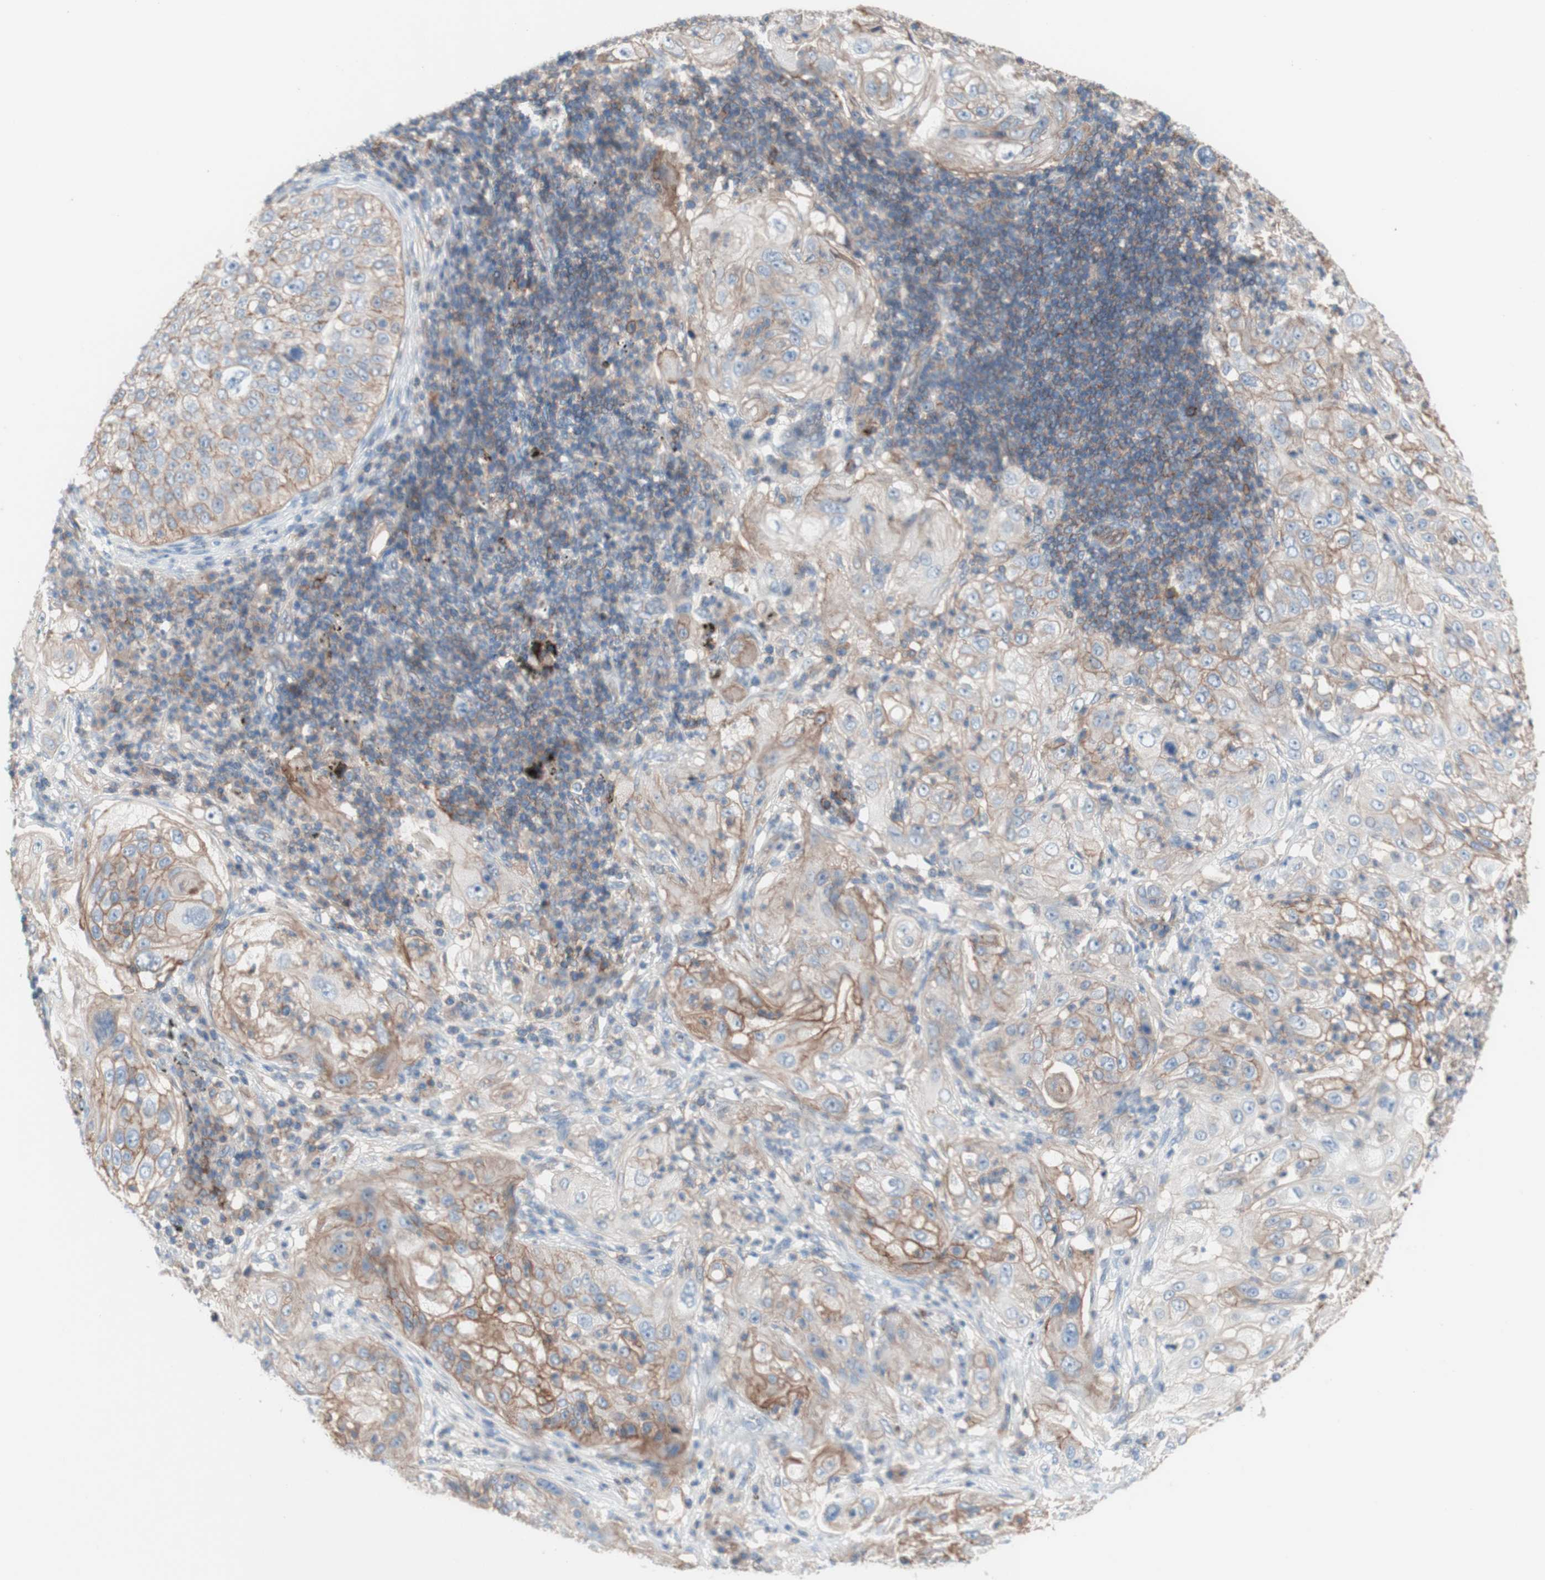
{"staining": {"intensity": "moderate", "quantity": ">75%", "location": "cytoplasmic/membranous"}, "tissue": "lung cancer", "cell_type": "Tumor cells", "image_type": "cancer", "snomed": [{"axis": "morphology", "description": "Inflammation, NOS"}, {"axis": "morphology", "description": "Squamous cell carcinoma, NOS"}, {"axis": "topography", "description": "Lymph node"}, {"axis": "topography", "description": "Soft tissue"}, {"axis": "topography", "description": "Lung"}], "caption": "Tumor cells exhibit moderate cytoplasmic/membranous expression in approximately >75% of cells in lung cancer.", "gene": "CD46", "patient": {"sex": "male", "age": 66}}